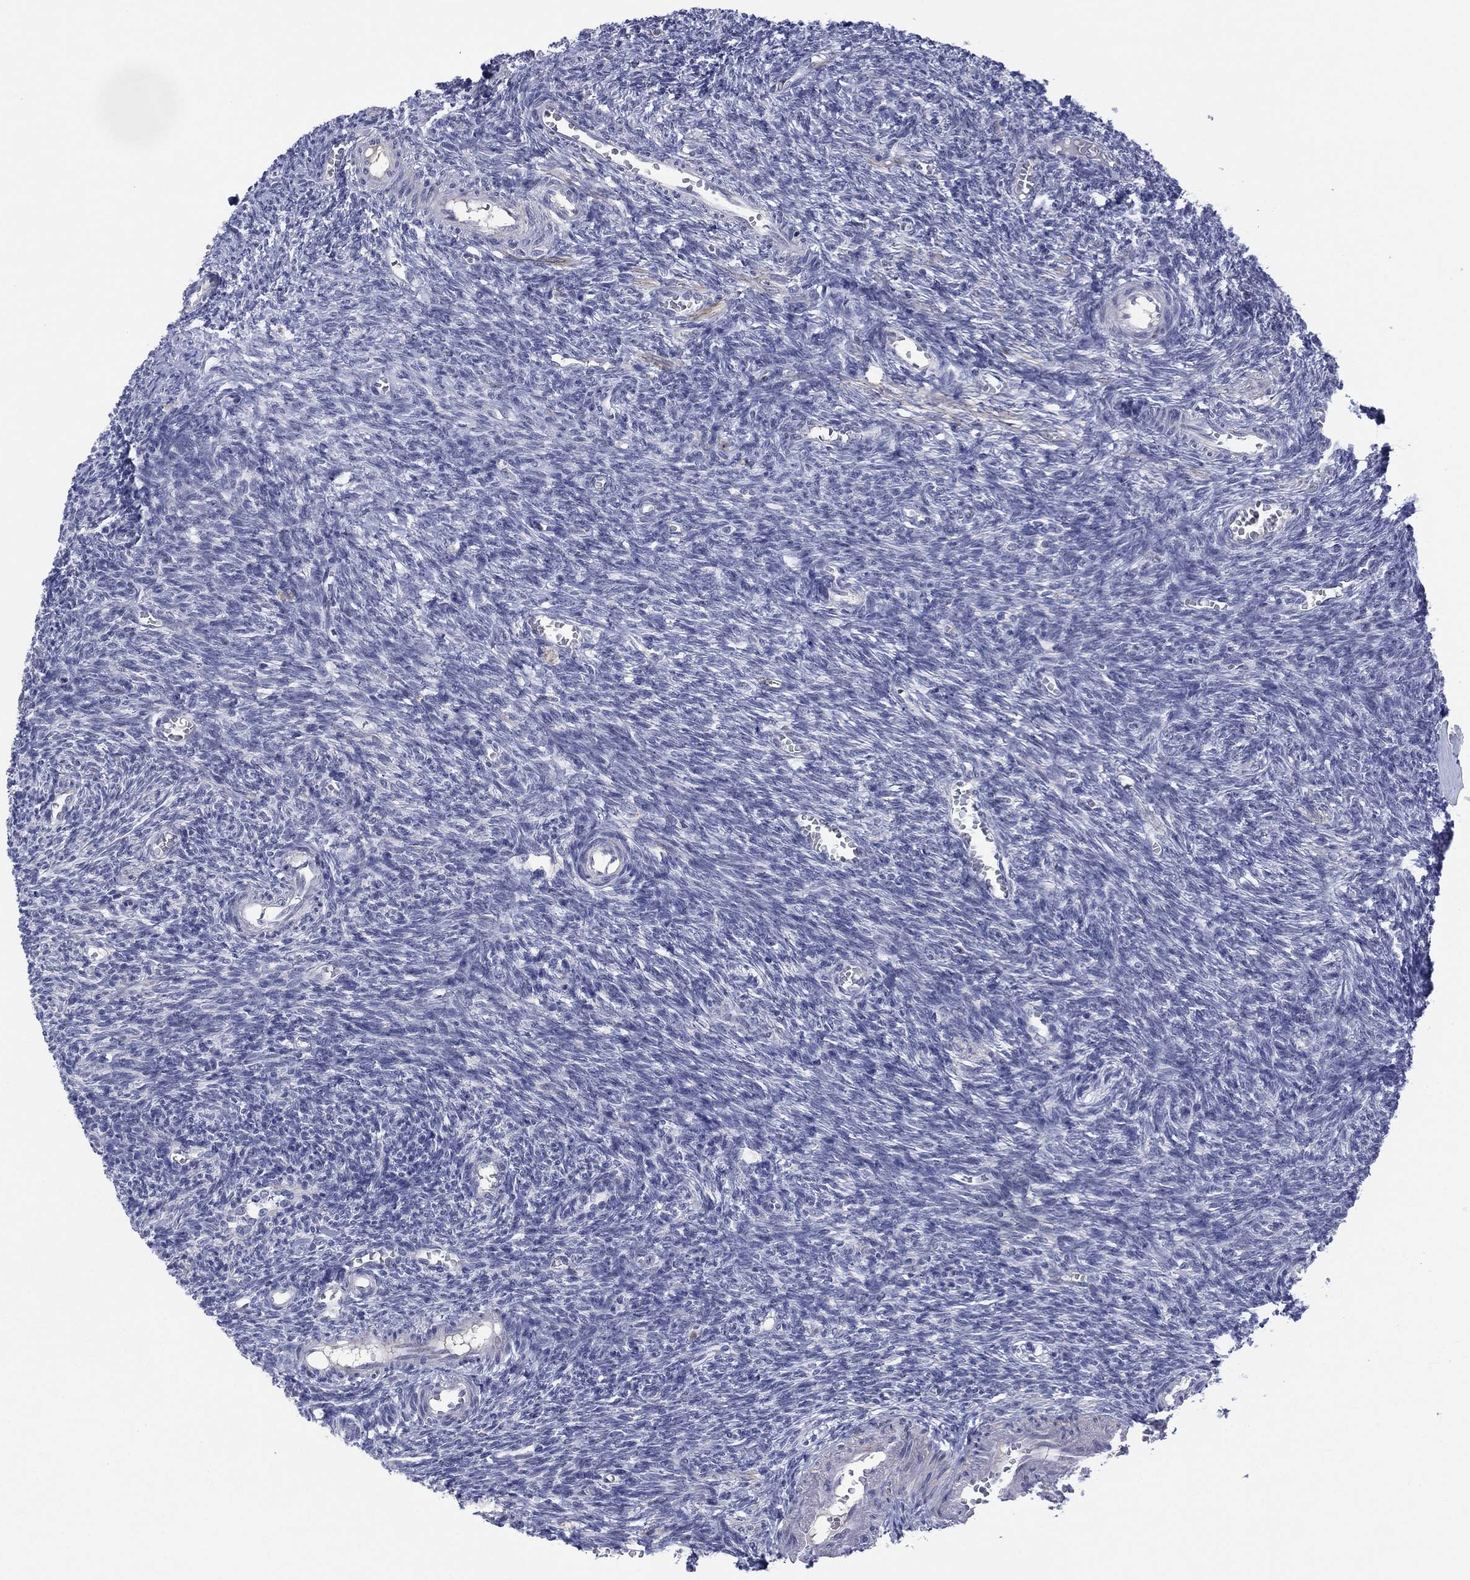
{"staining": {"intensity": "negative", "quantity": "none", "location": "none"}, "tissue": "ovary", "cell_type": "Follicle cells", "image_type": "normal", "snomed": [{"axis": "morphology", "description": "Normal tissue, NOS"}, {"axis": "topography", "description": "Ovary"}], "caption": "High power microscopy photomicrograph of an immunohistochemistry (IHC) photomicrograph of benign ovary, revealing no significant positivity in follicle cells.", "gene": "MTRFR", "patient": {"sex": "female", "age": 27}}